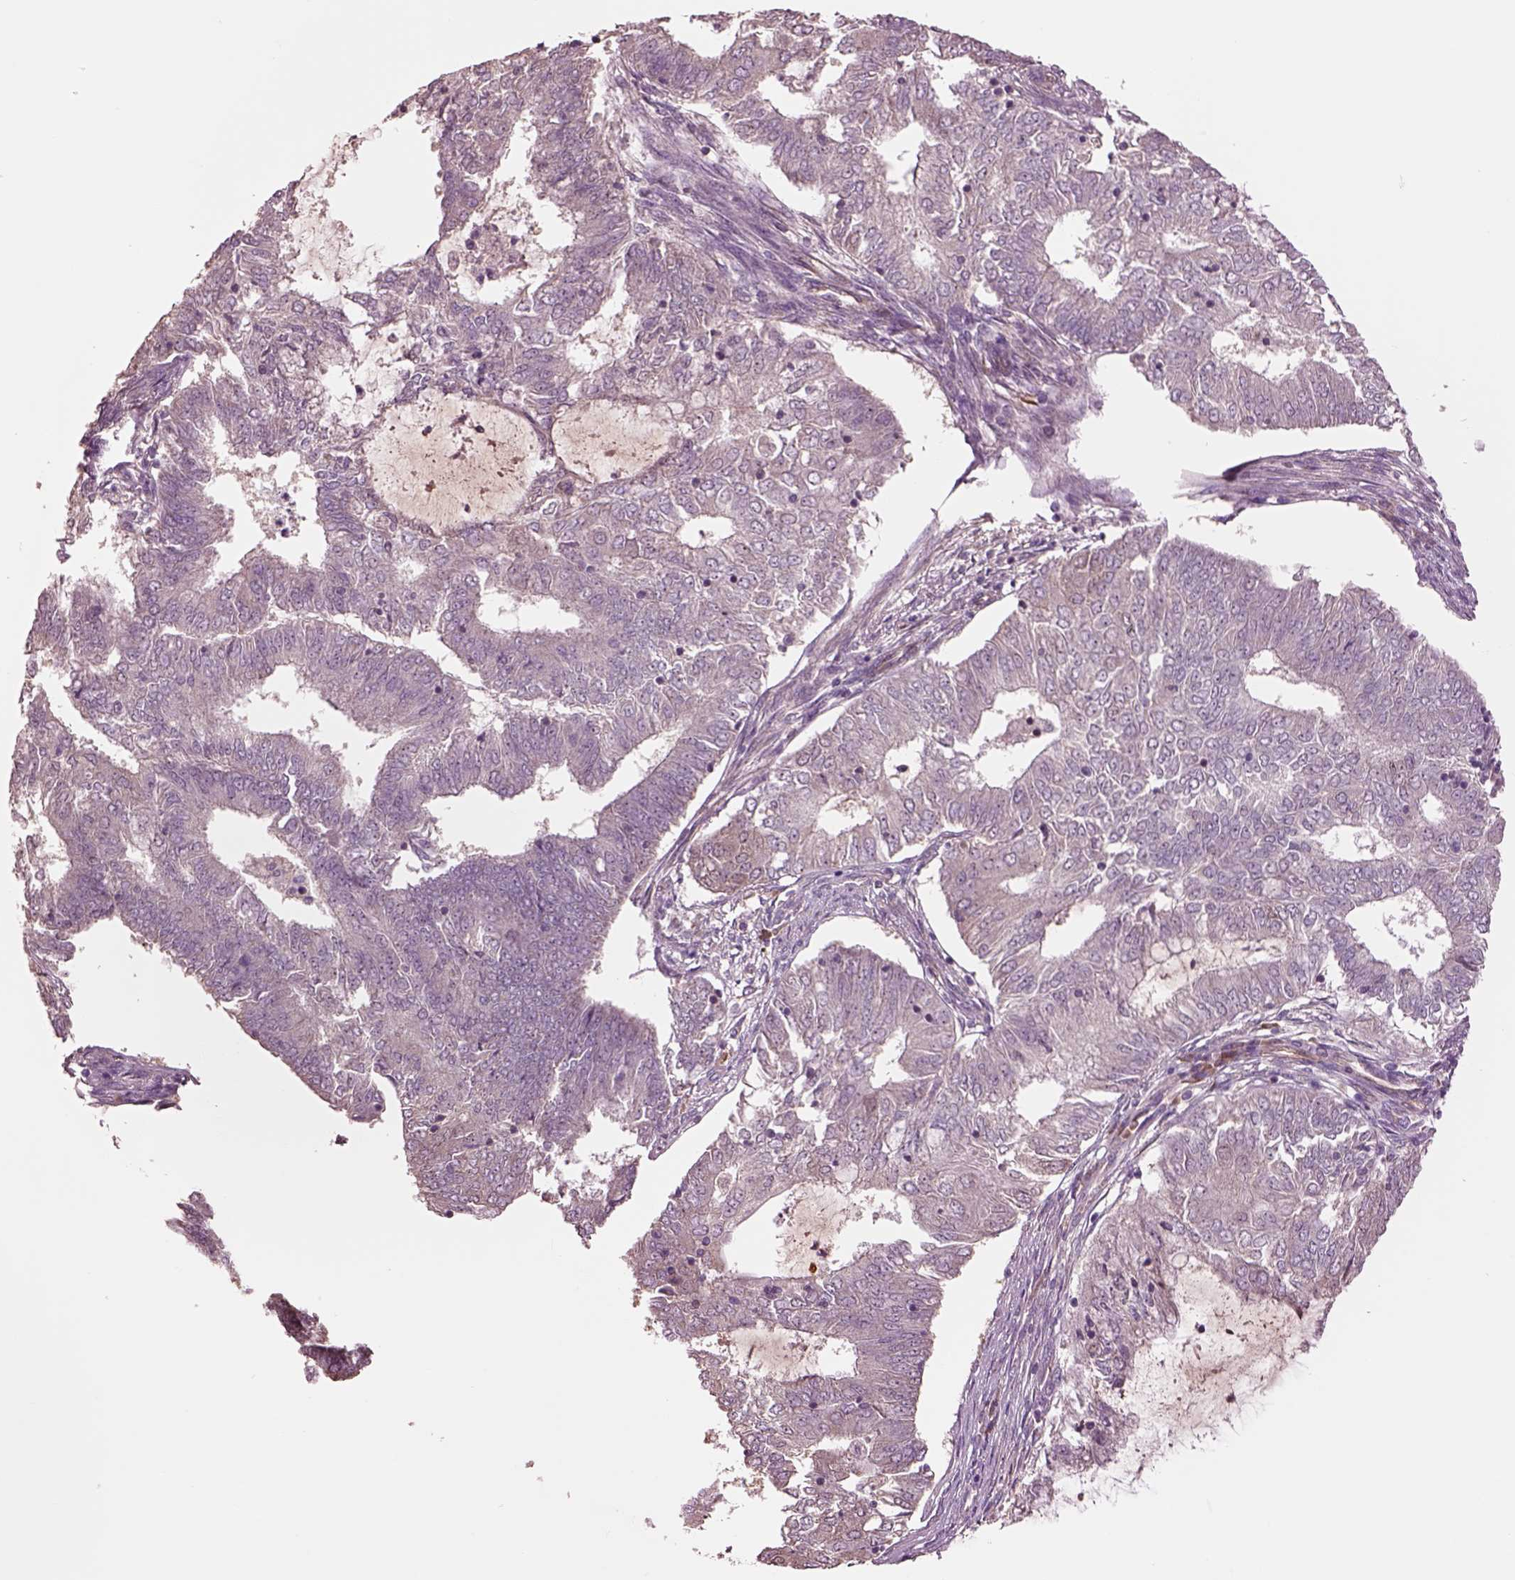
{"staining": {"intensity": "negative", "quantity": "none", "location": "none"}, "tissue": "endometrial cancer", "cell_type": "Tumor cells", "image_type": "cancer", "snomed": [{"axis": "morphology", "description": "Adenocarcinoma, NOS"}, {"axis": "topography", "description": "Endometrium"}], "caption": "Tumor cells show no significant positivity in endometrial adenocarcinoma.", "gene": "HTR1B", "patient": {"sex": "female", "age": 62}}